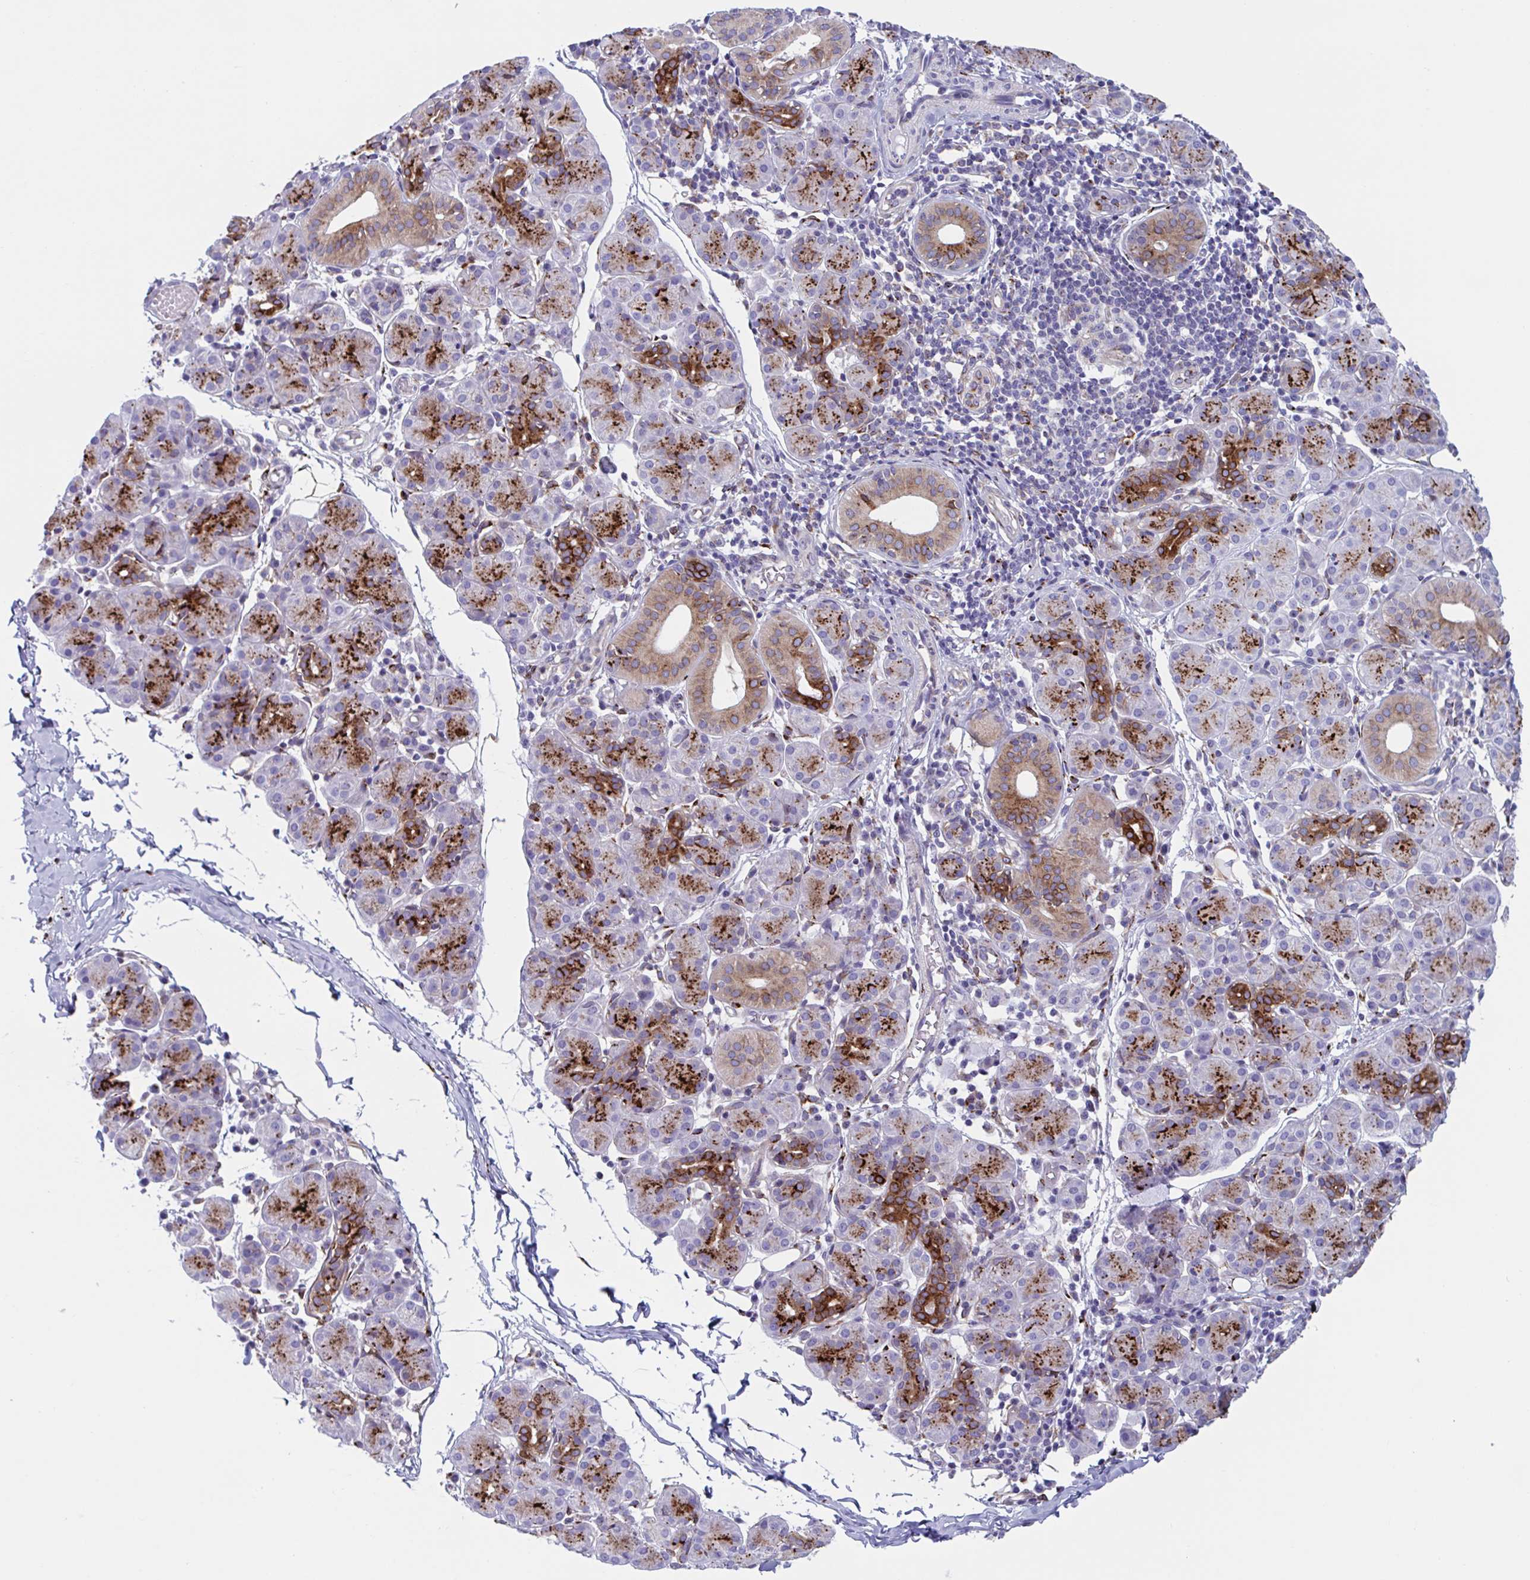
{"staining": {"intensity": "strong", "quantity": "25%-75%", "location": "cytoplasmic/membranous"}, "tissue": "salivary gland", "cell_type": "Glandular cells", "image_type": "normal", "snomed": [{"axis": "morphology", "description": "Normal tissue, NOS"}, {"axis": "morphology", "description": "Inflammation, NOS"}, {"axis": "topography", "description": "Lymph node"}, {"axis": "topography", "description": "Salivary gland"}], "caption": "Immunohistochemistry (DAB (3,3'-diaminobenzidine)) staining of unremarkable salivary gland exhibits strong cytoplasmic/membranous protein expression in approximately 25%-75% of glandular cells.", "gene": "RFK", "patient": {"sex": "male", "age": 3}}